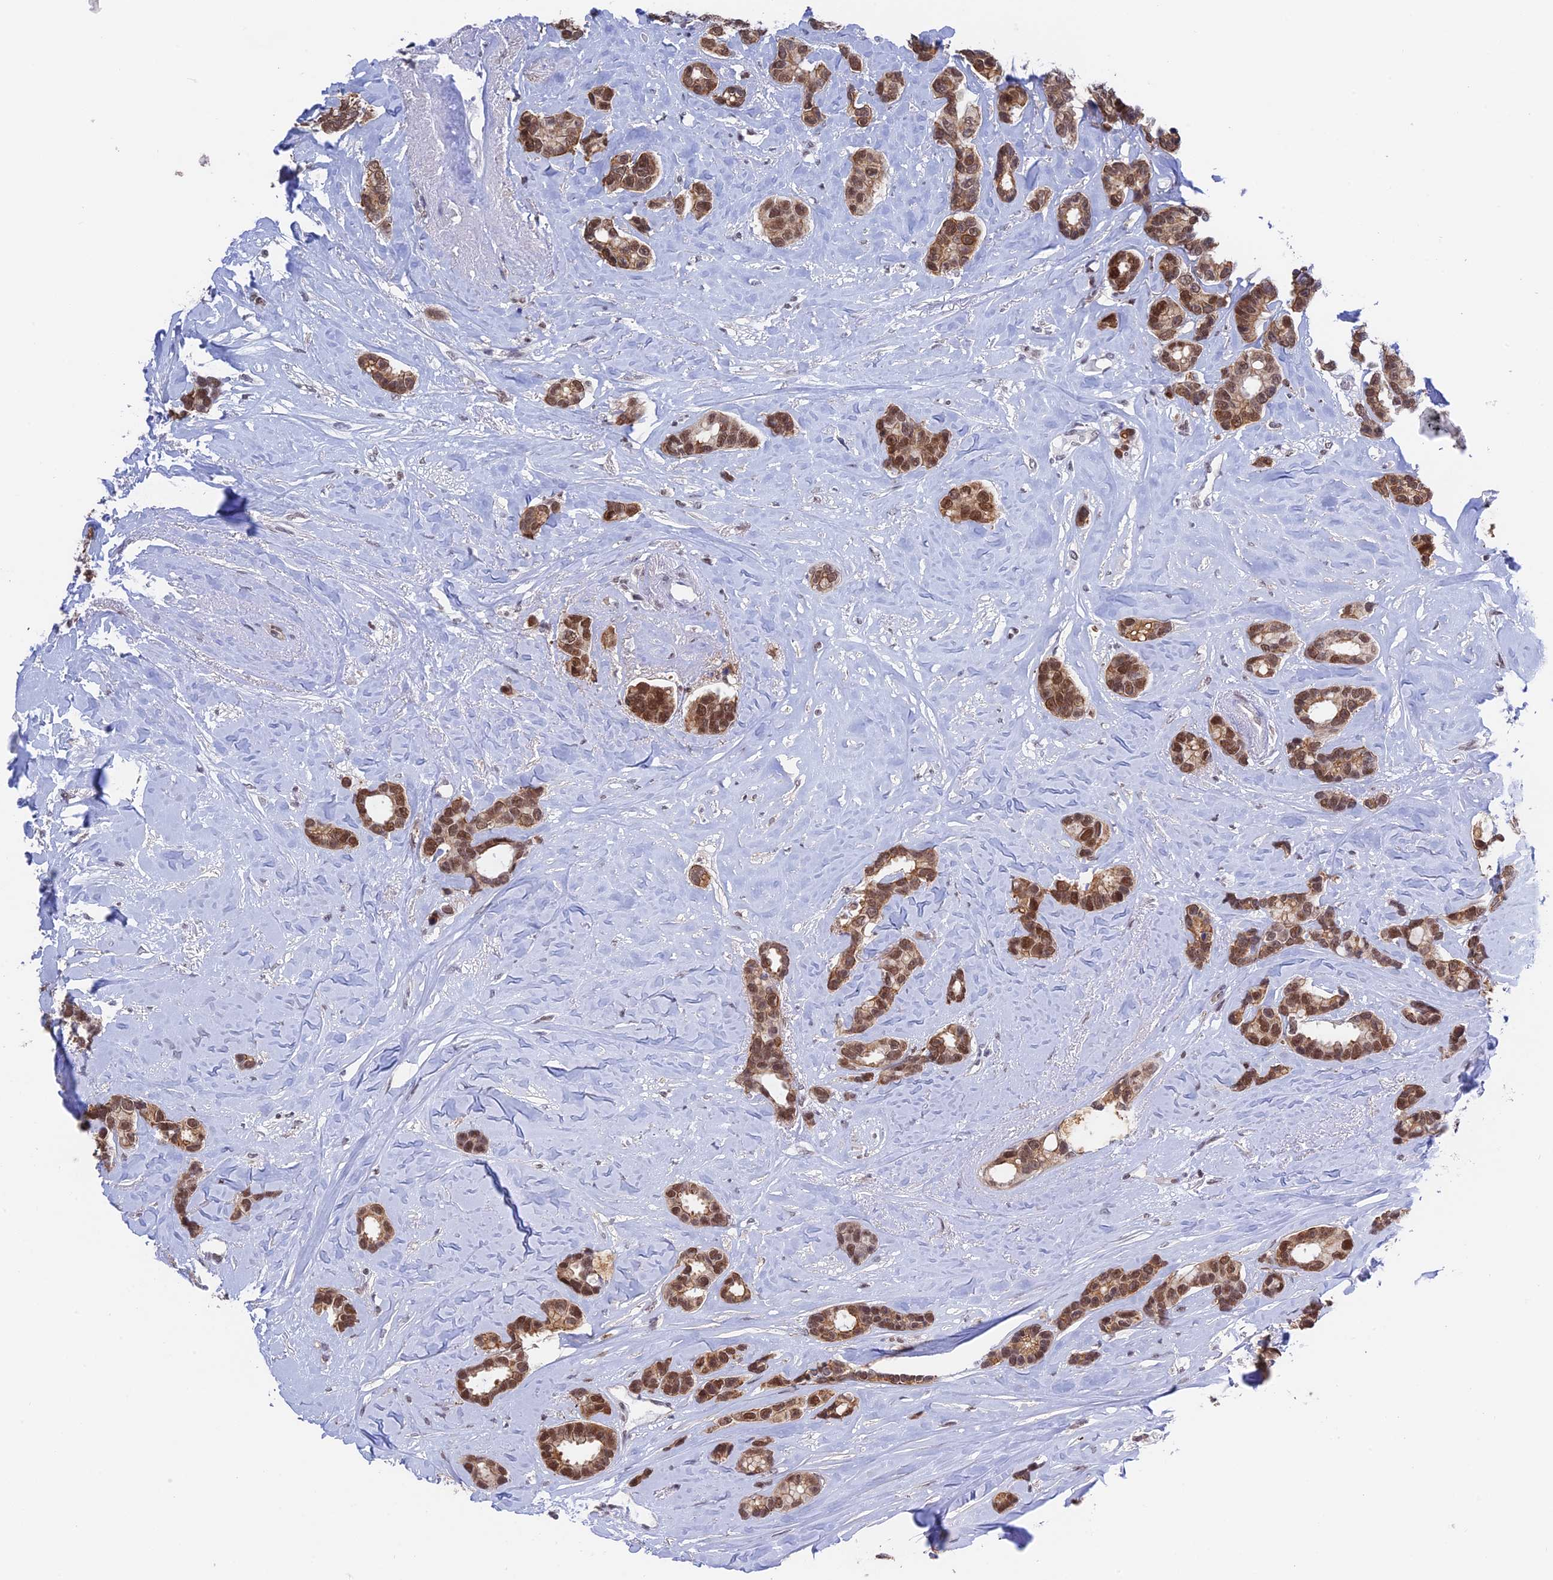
{"staining": {"intensity": "moderate", "quantity": ">75%", "location": "nuclear"}, "tissue": "breast cancer", "cell_type": "Tumor cells", "image_type": "cancer", "snomed": [{"axis": "morphology", "description": "Duct carcinoma"}, {"axis": "topography", "description": "Breast"}], "caption": "IHC photomicrograph of breast cancer (intraductal carcinoma) stained for a protein (brown), which reveals medium levels of moderate nuclear positivity in approximately >75% of tumor cells.", "gene": "TCEA1", "patient": {"sex": "female", "age": 87}}